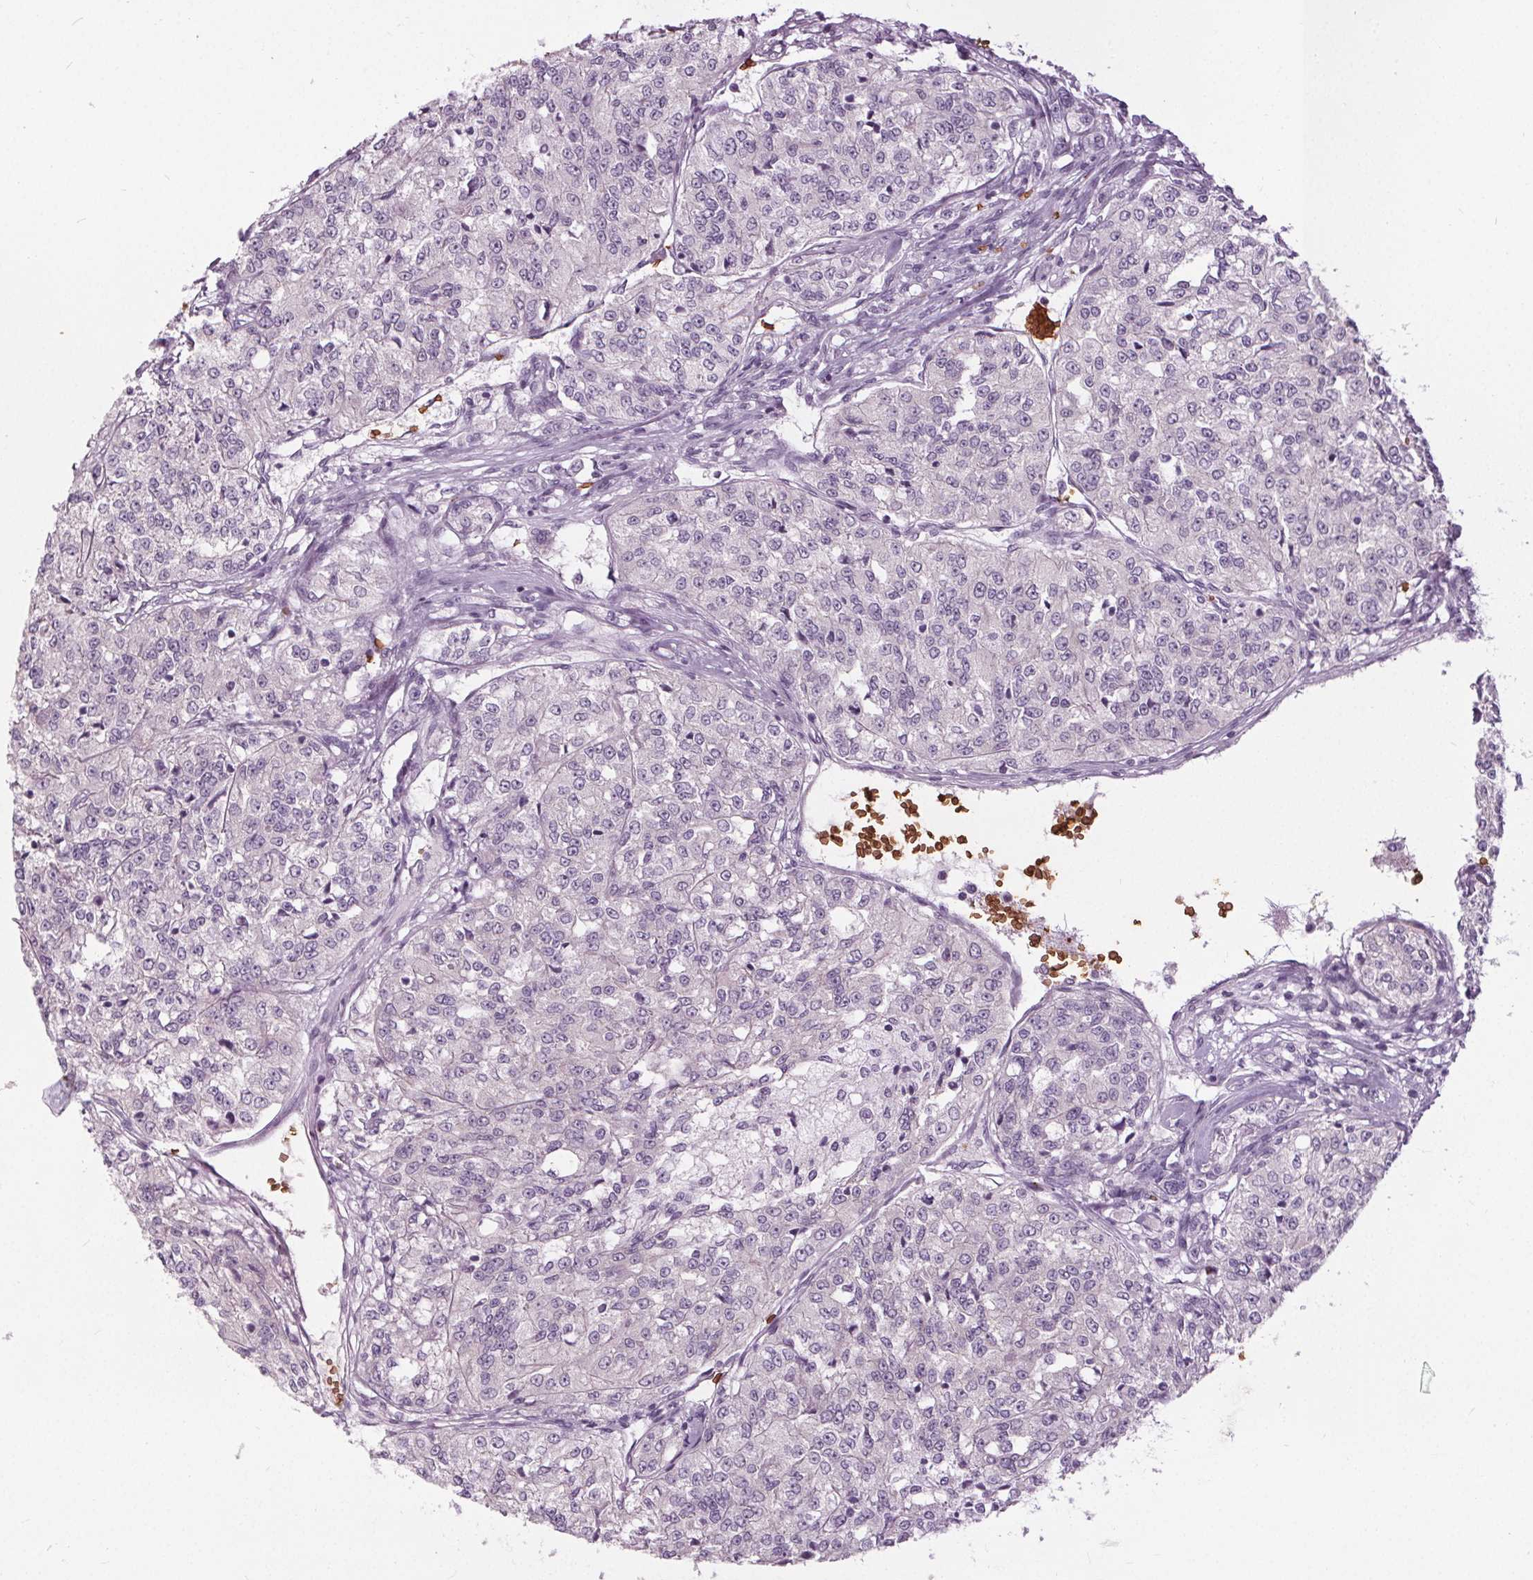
{"staining": {"intensity": "negative", "quantity": "none", "location": "none"}, "tissue": "renal cancer", "cell_type": "Tumor cells", "image_type": "cancer", "snomed": [{"axis": "morphology", "description": "Adenocarcinoma, NOS"}, {"axis": "topography", "description": "Kidney"}], "caption": "Immunohistochemical staining of human renal cancer (adenocarcinoma) shows no significant positivity in tumor cells. (Brightfield microscopy of DAB (3,3'-diaminobenzidine) immunohistochemistry (IHC) at high magnification).", "gene": "SLC4A1", "patient": {"sex": "female", "age": 63}}